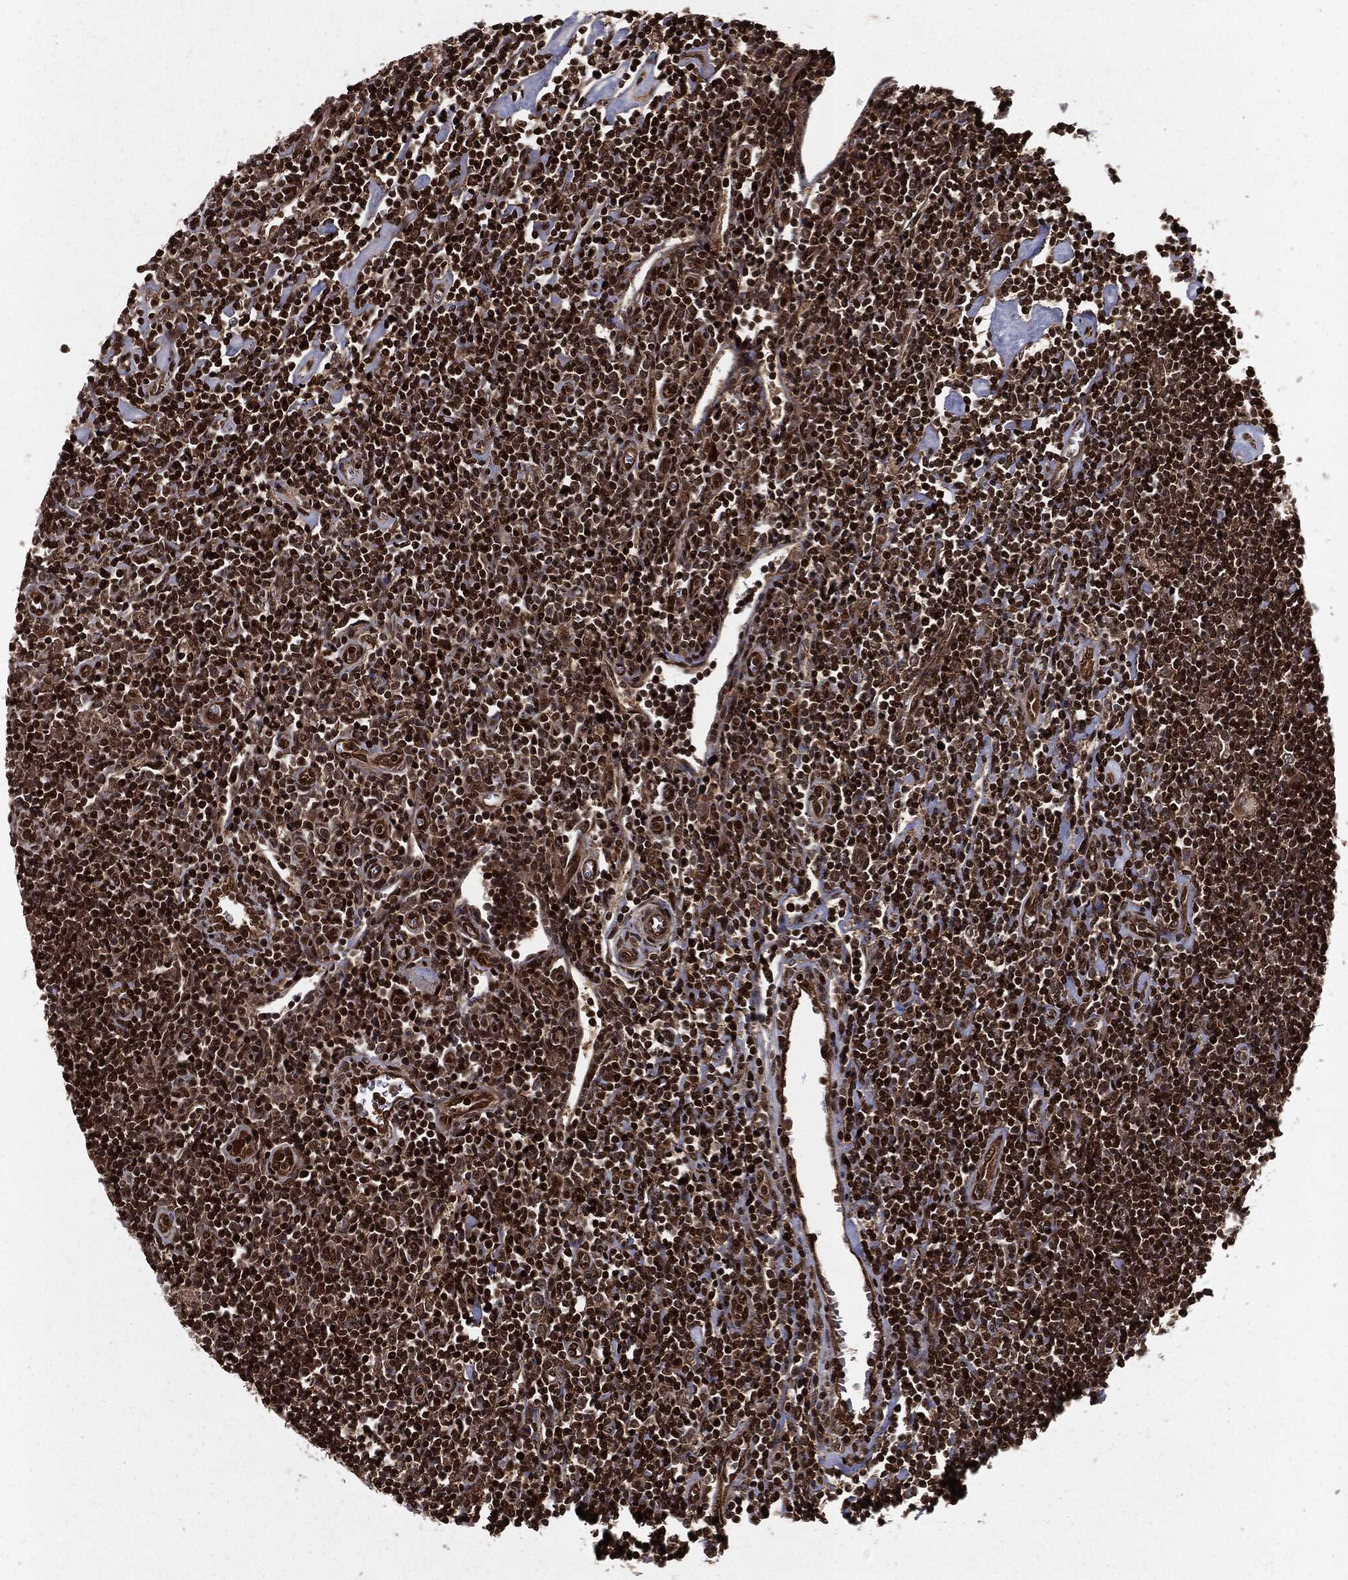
{"staining": {"intensity": "moderate", "quantity": ">75%", "location": "cytoplasmic/membranous"}, "tissue": "lymphoma", "cell_type": "Tumor cells", "image_type": "cancer", "snomed": [{"axis": "morphology", "description": "Hodgkin's disease, NOS"}, {"axis": "topography", "description": "Lymph node"}], "caption": "A brown stain highlights moderate cytoplasmic/membranous positivity of a protein in human lymphoma tumor cells.", "gene": "RANBP9", "patient": {"sex": "male", "age": 40}}